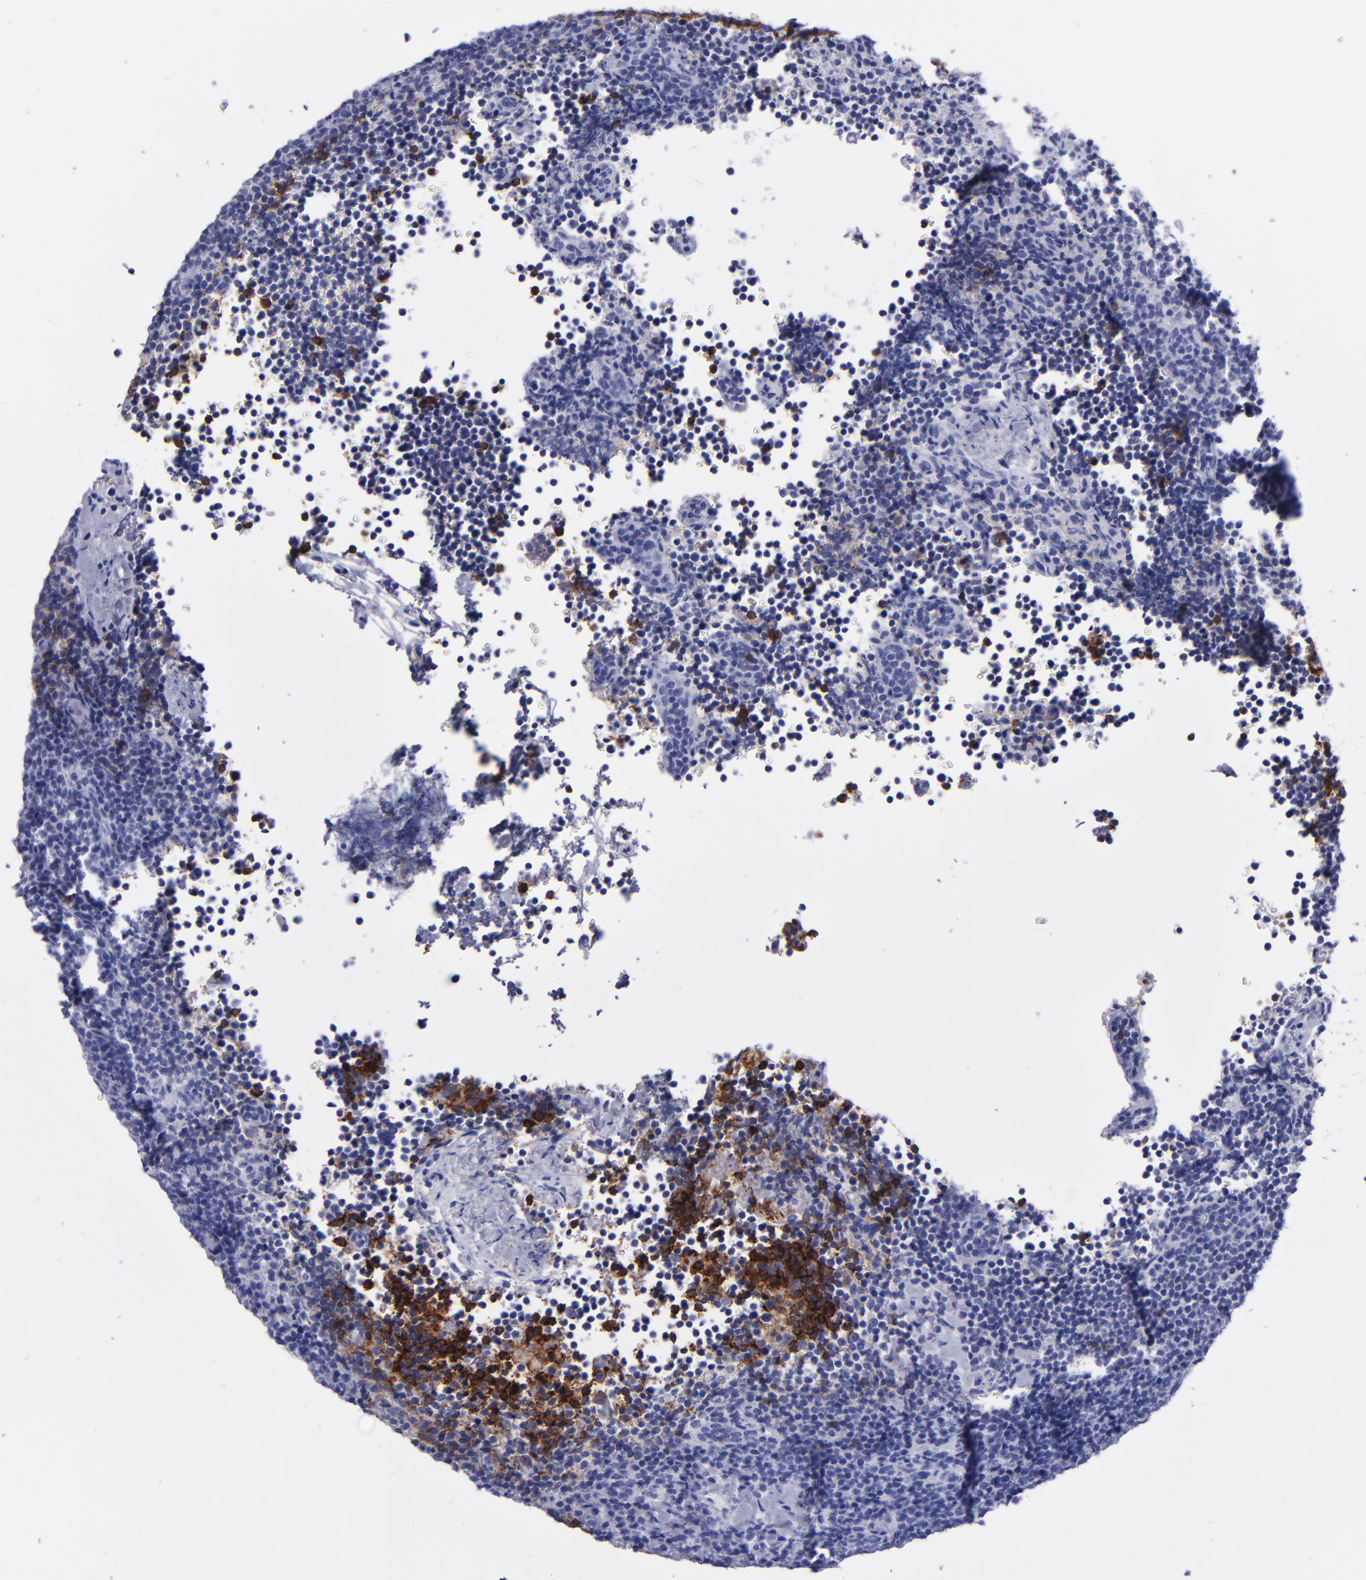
{"staining": {"intensity": "moderate", "quantity": "<25%", "location": "cytoplasmic/membranous"}, "tissue": "lymphoma", "cell_type": "Tumor cells", "image_type": "cancer", "snomed": [{"axis": "morphology", "description": "Malignant lymphoma, non-Hodgkin's type, High grade"}, {"axis": "topography", "description": "Lymph node"}], "caption": "High-power microscopy captured an IHC micrograph of lymphoma, revealing moderate cytoplasmic/membranous positivity in approximately <25% of tumor cells.", "gene": "CD37", "patient": {"sex": "female", "age": 58}}